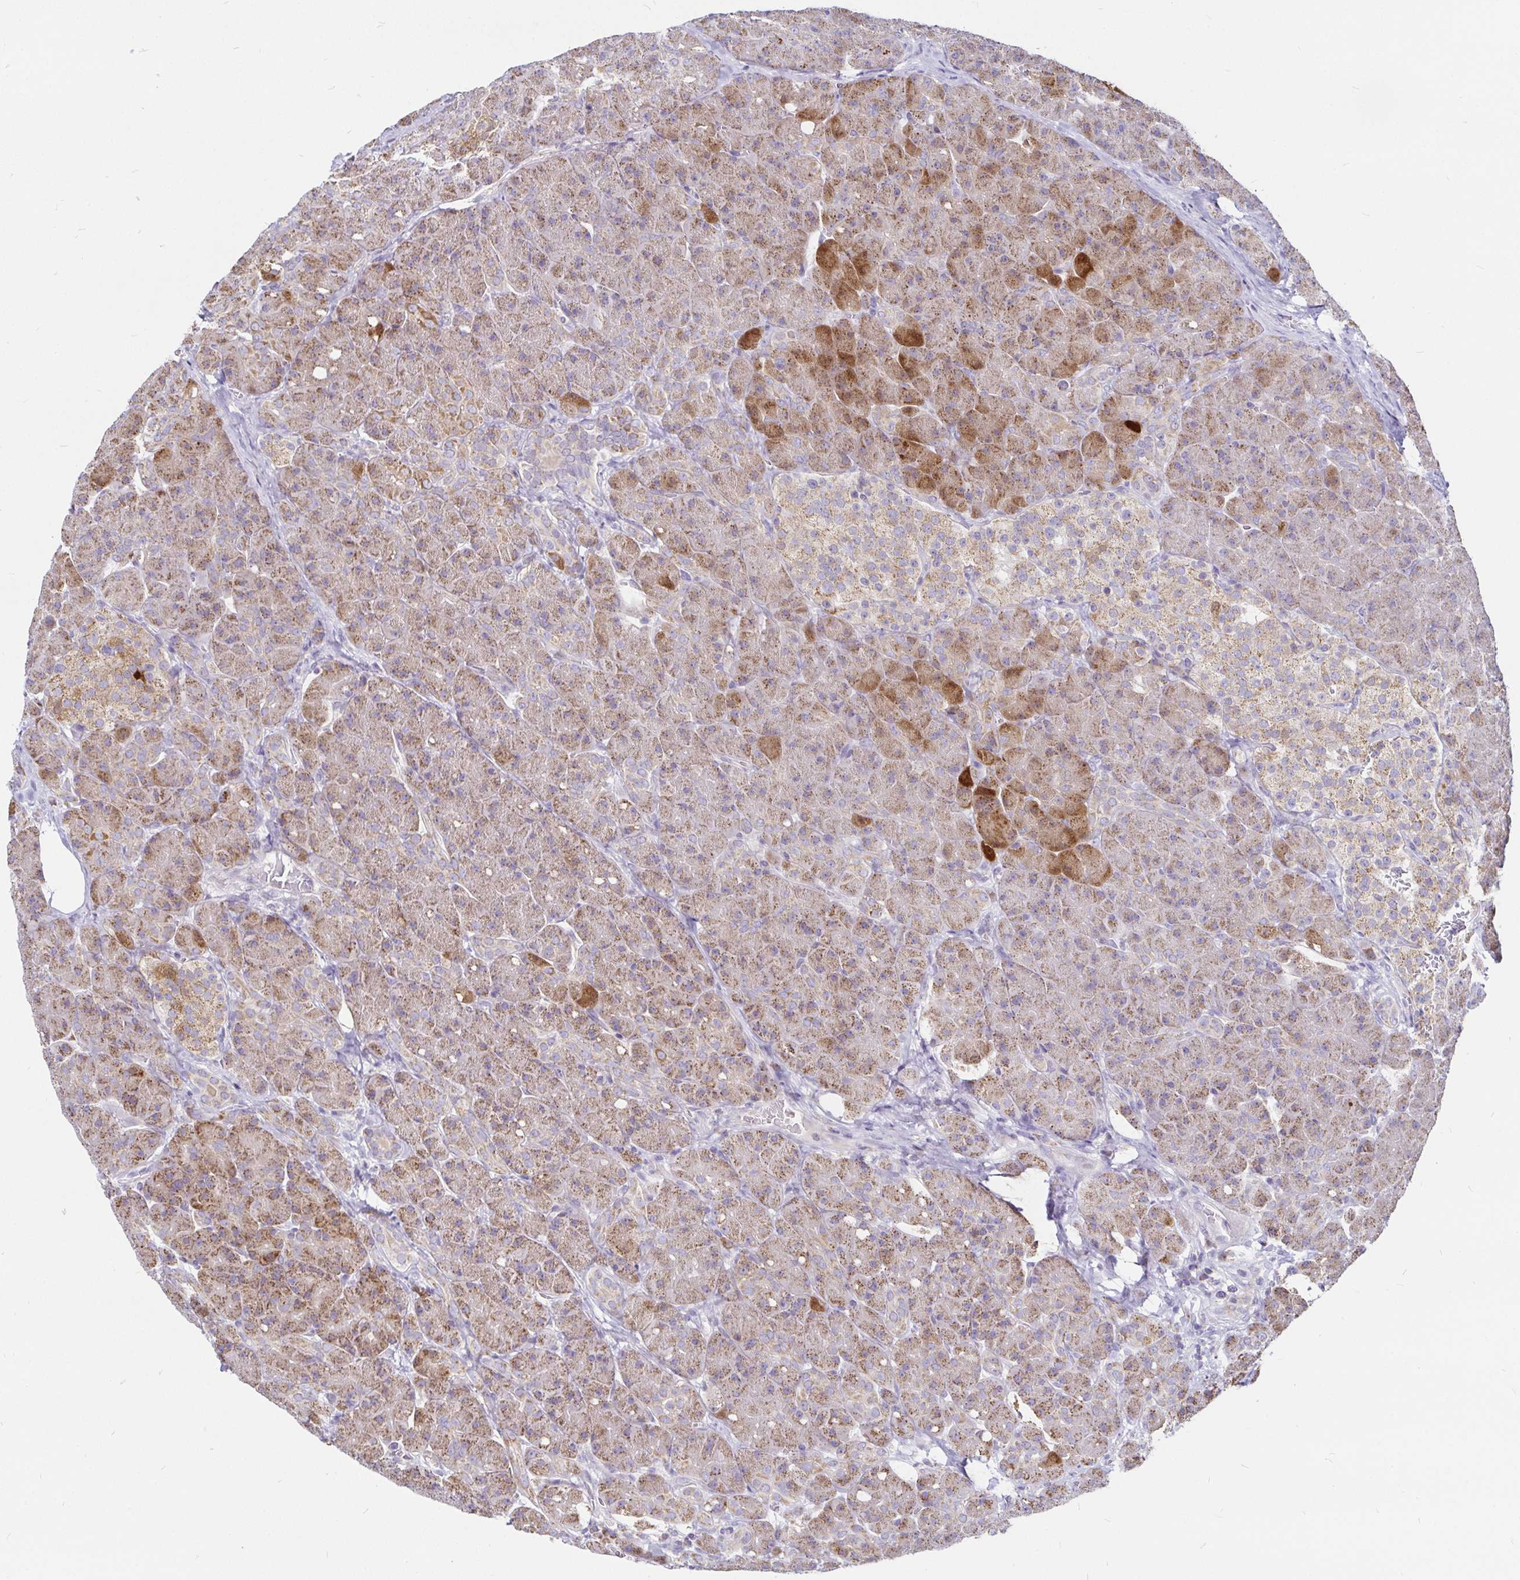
{"staining": {"intensity": "moderate", "quantity": ">75%", "location": "cytoplasmic/membranous"}, "tissue": "pancreas", "cell_type": "Exocrine glandular cells", "image_type": "normal", "snomed": [{"axis": "morphology", "description": "Normal tissue, NOS"}, {"axis": "topography", "description": "Pancreas"}], "caption": "DAB immunohistochemical staining of unremarkable human pancreas displays moderate cytoplasmic/membranous protein staining in approximately >75% of exocrine glandular cells.", "gene": "PGAM2", "patient": {"sex": "male", "age": 55}}